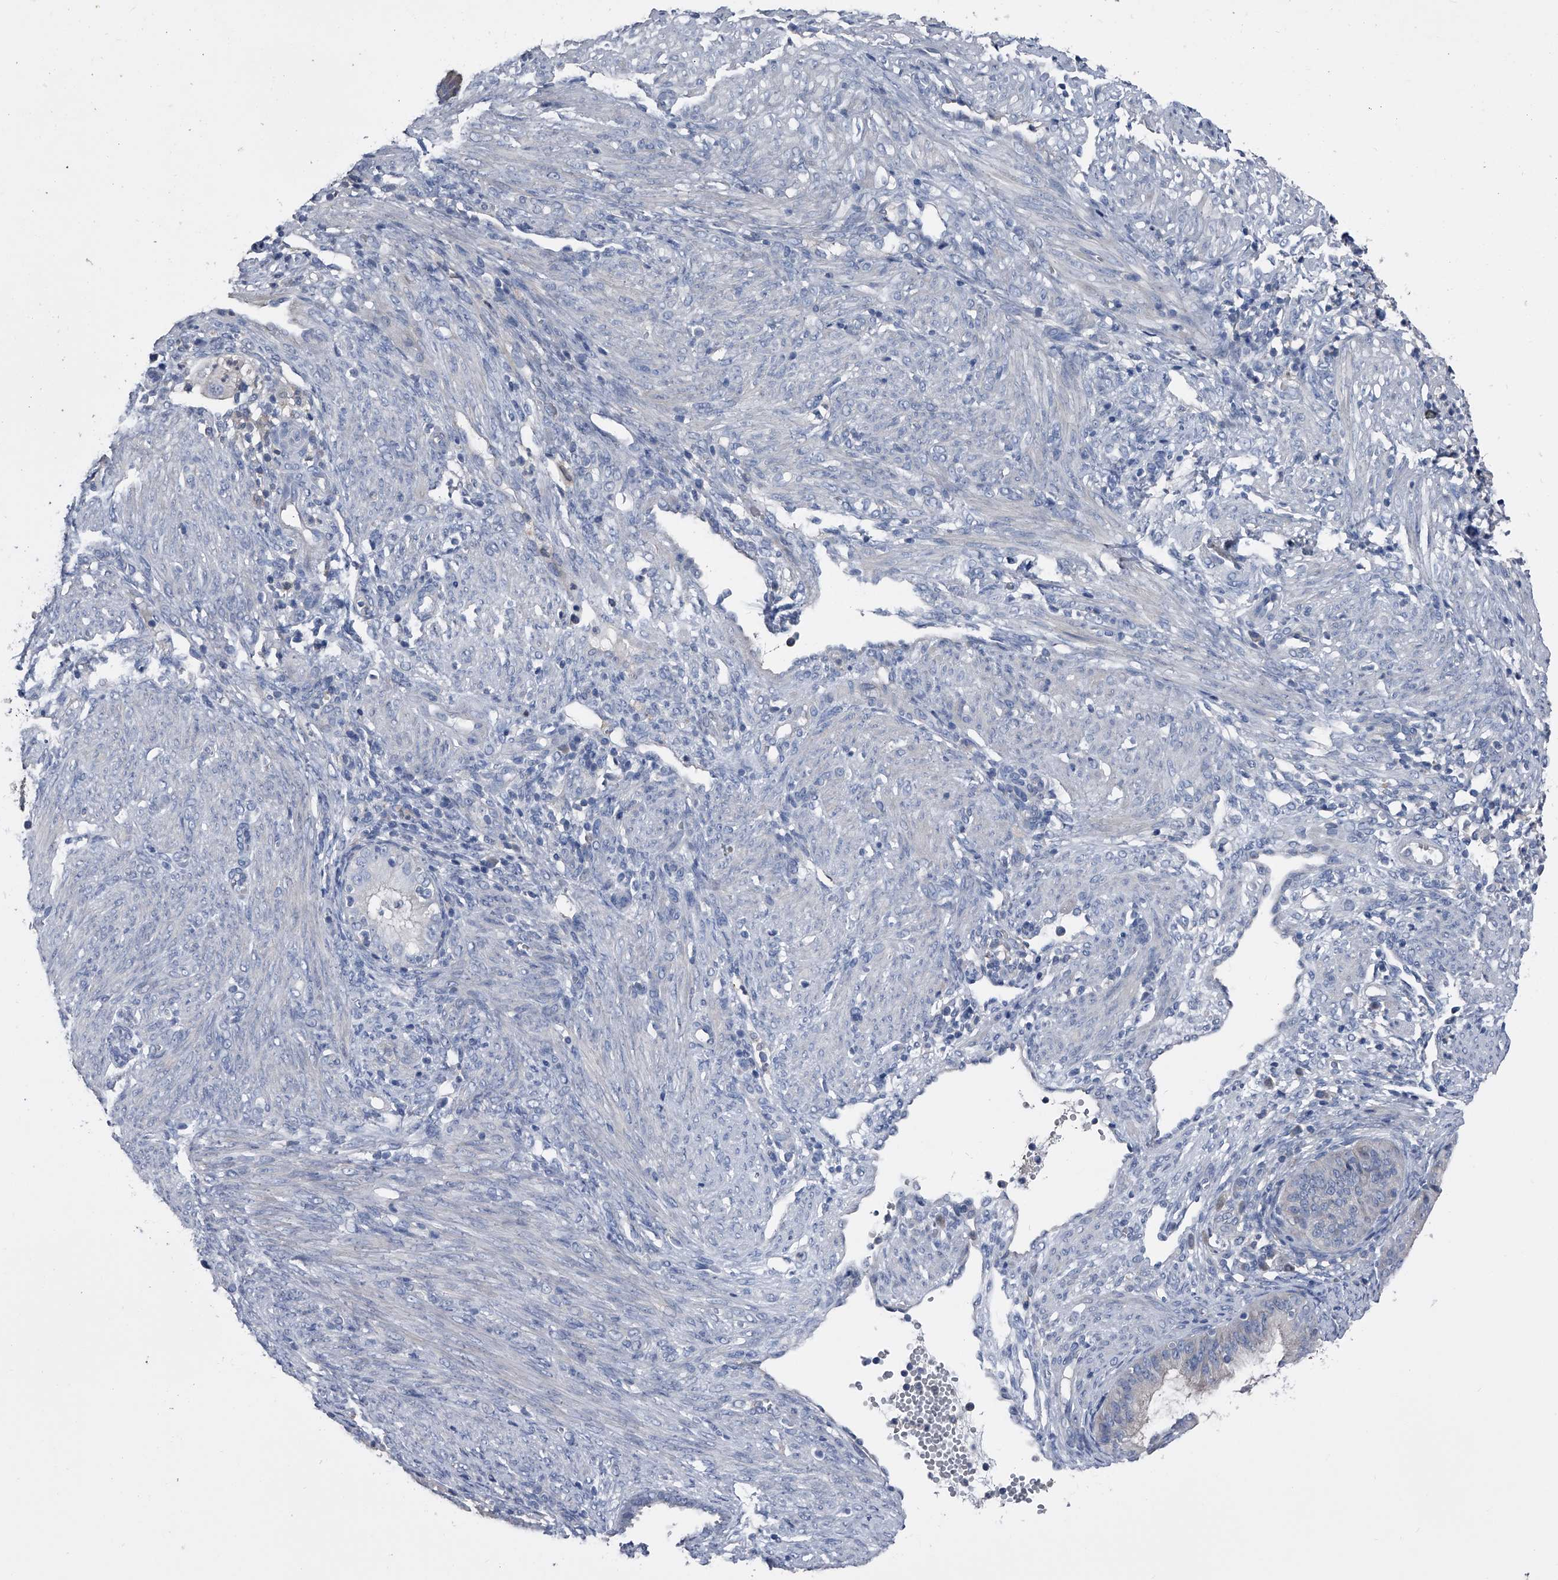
{"staining": {"intensity": "negative", "quantity": "none", "location": "none"}, "tissue": "endometrial cancer", "cell_type": "Tumor cells", "image_type": "cancer", "snomed": [{"axis": "morphology", "description": "Adenocarcinoma, NOS"}, {"axis": "topography", "description": "Endometrium"}], "caption": "Human endometrial cancer (adenocarcinoma) stained for a protein using immunohistochemistry (IHC) shows no positivity in tumor cells.", "gene": "KIF13A", "patient": {"sex": "female", "age": 51}}